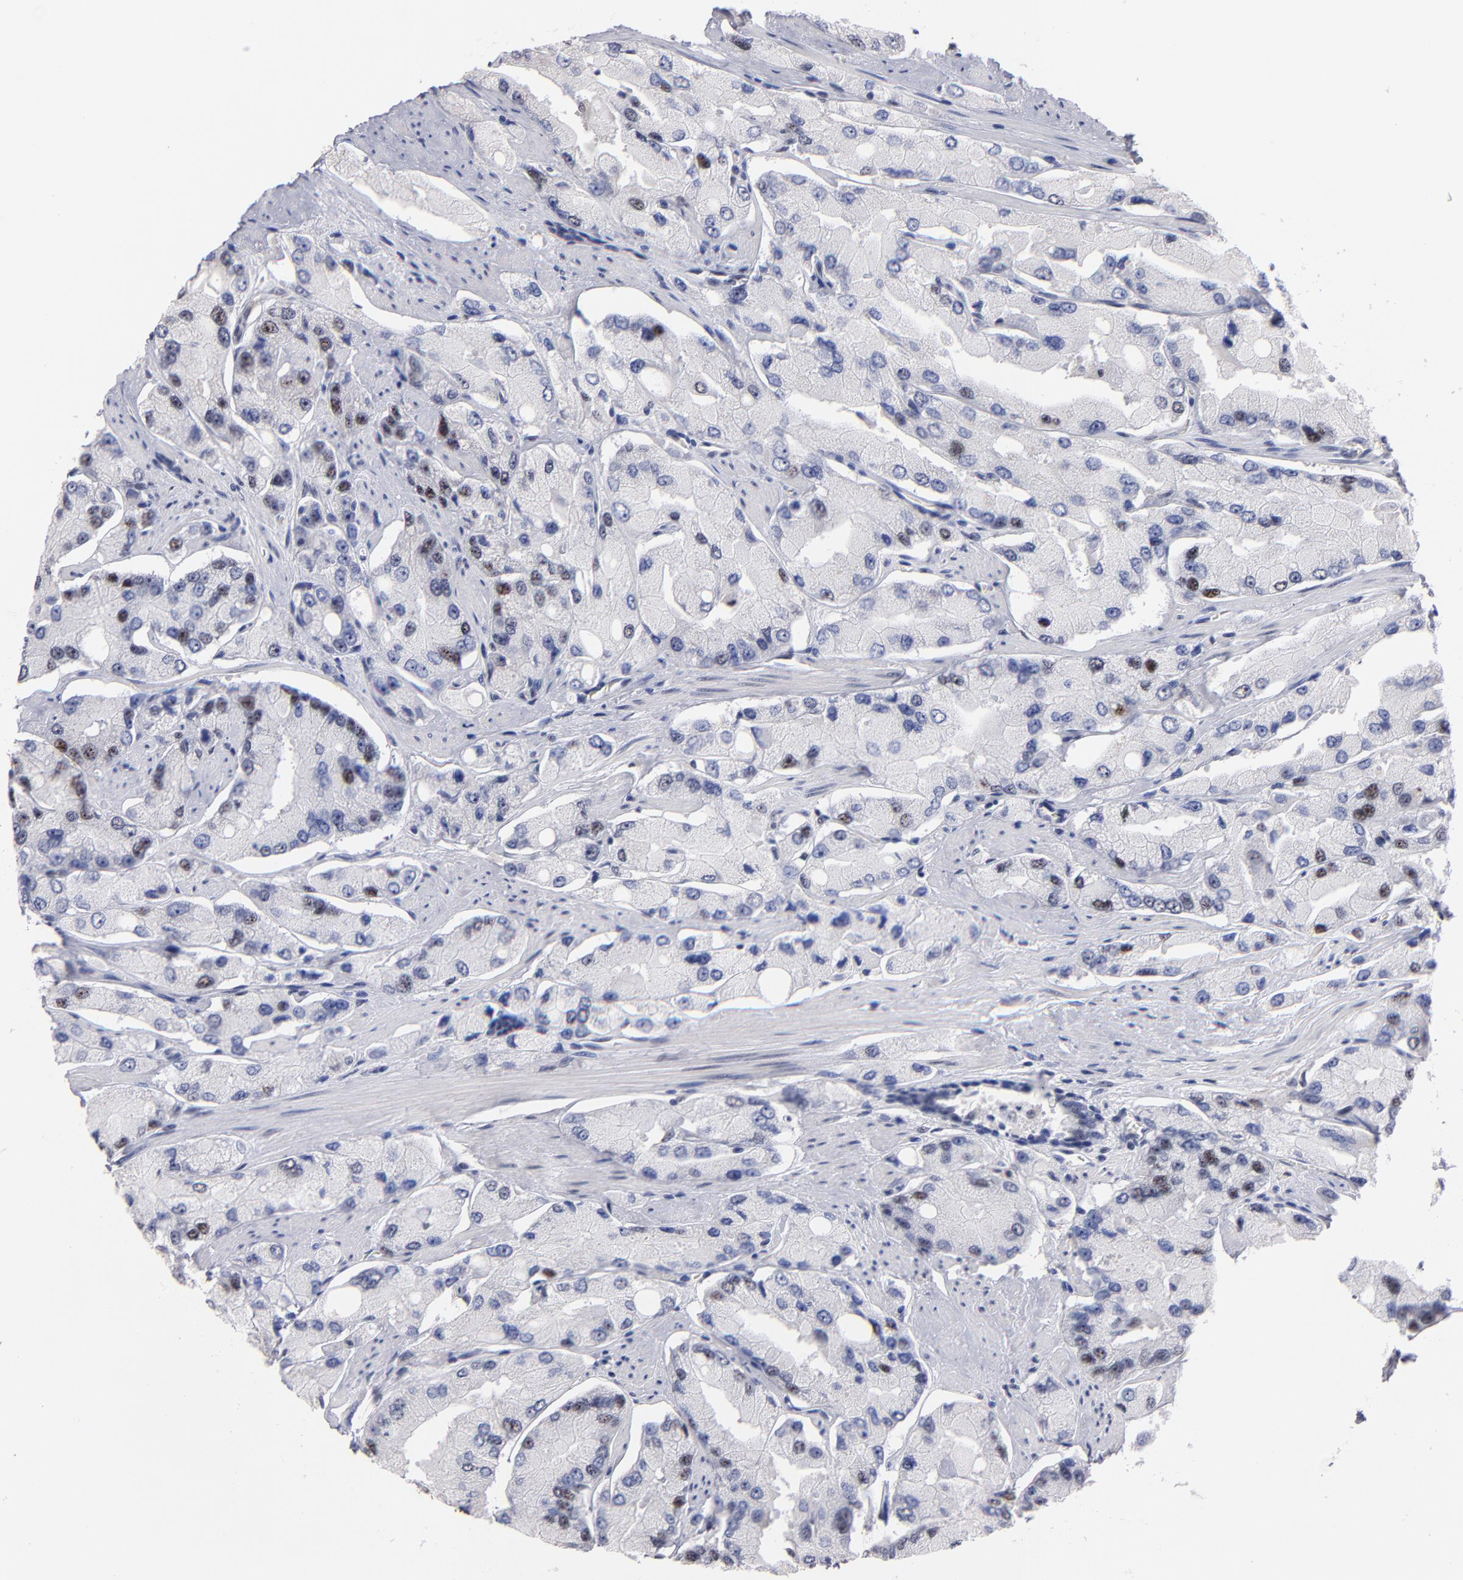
{"staining": {"intensity": "moderate", "quantity": "<25%", "location": "nuclear"}, "tissue": "prostate cancer", "cell_type": "Tumor cells", "image_type": "cancer", "snomed": [{"axis": "morphology", "description": "Adenocarcinoma, High grade"}, {"axis": "topography", "description": "Prostate"}], "caption": "This photomicrograph demonstrates immunohistochemistry (IHC) staining of human prostate cancer, with low moderate nuclear staining in approximately <25% of tumor cells.", "gene": "RAF1", "patient": {"sex": "male", "age": 58}}